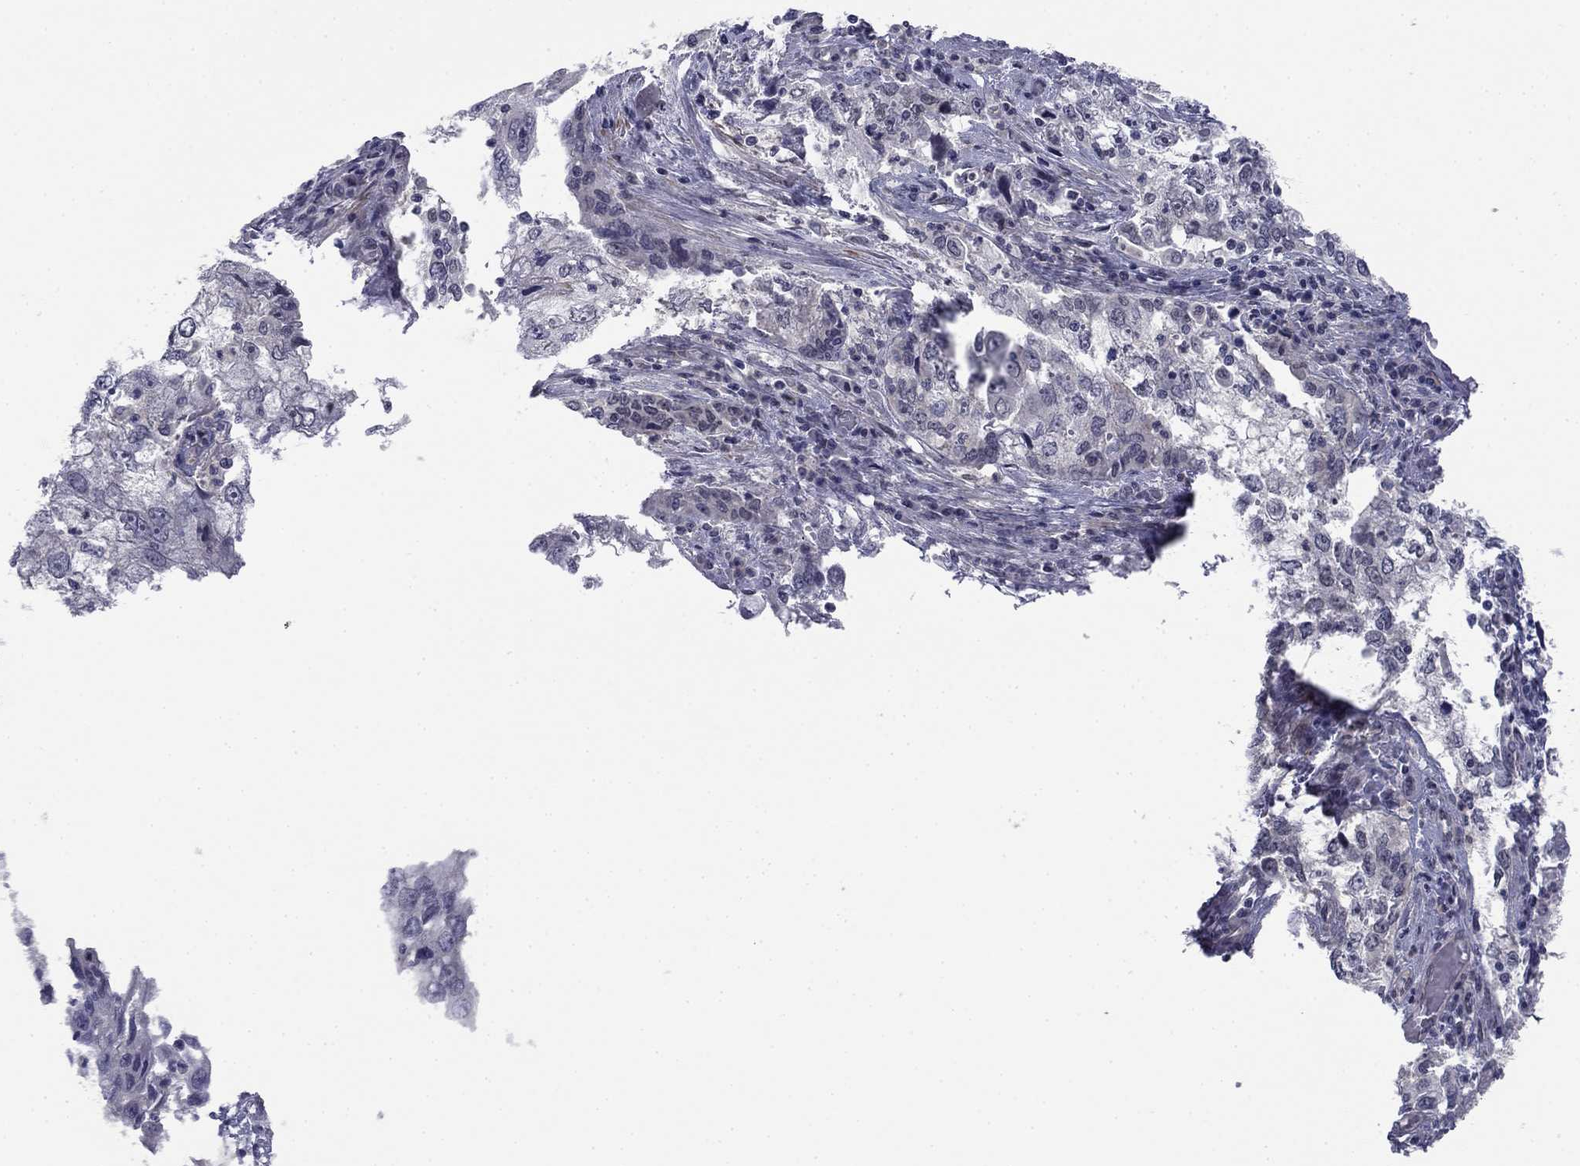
{"staining": {"intensity": "negative", "quantity": "none", "location": "none"}, "tissue": "cervical cancer", "cell_type": "Tumor cells", "image_type": "cancer", "snomed": [{"axis": "morphology", "description": "Squamous cell carcinoma, NOS"}, {"axis": "topography", "description": "Cervix"}], "caption": "DAB immunohistochemical staining of human cervical cancer reveals no significant staining in tumor cells.", "gene": "TIGD4", "patient": {"sex": "female", "age": 36}}